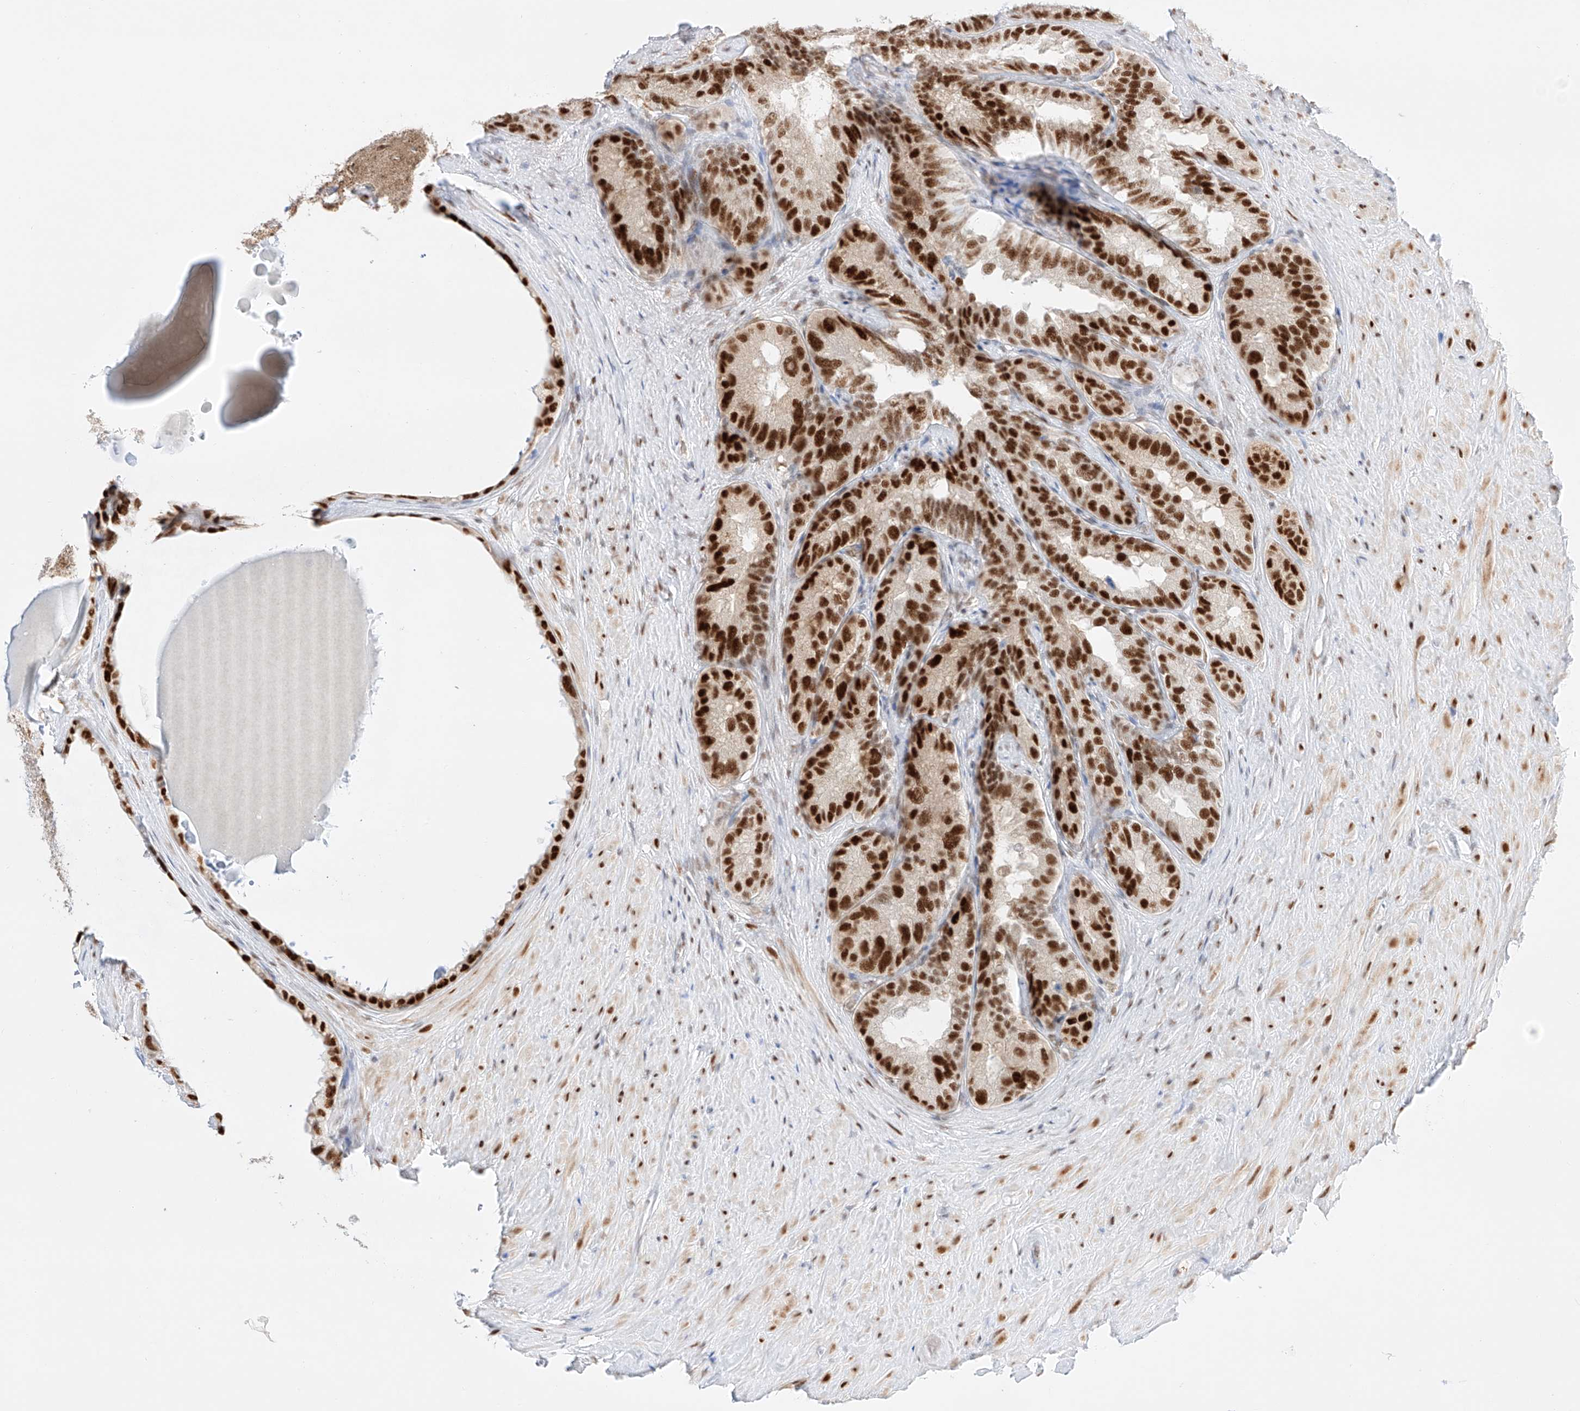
{"staining": {"intensity": "strong", "quantity": ">75%", "location": "nuclear"}, "tissue": "seminal vesicle", "cell_type": "Glandular cells", "image_type": "normal", "snomed": [{"axis": "morphology", "description": "Normal tissue, NOS"}, {"axis": "topography", "description": "Seminal veicle"}], "caption": "Immunohistochemistry staining of benign seminal vesicle, which exhibits high levels of strong nuclear positivity in about >75% of glandular cells indicating strong nuclear protein expression. The staining was performed using DAB (3,3'-diaminobenzidine) (brown) for protein detection and nuclei were counterstained in hematoxylin (blue).", "gene": "APIP", "patient": {"sex": "male", "age": 80}}